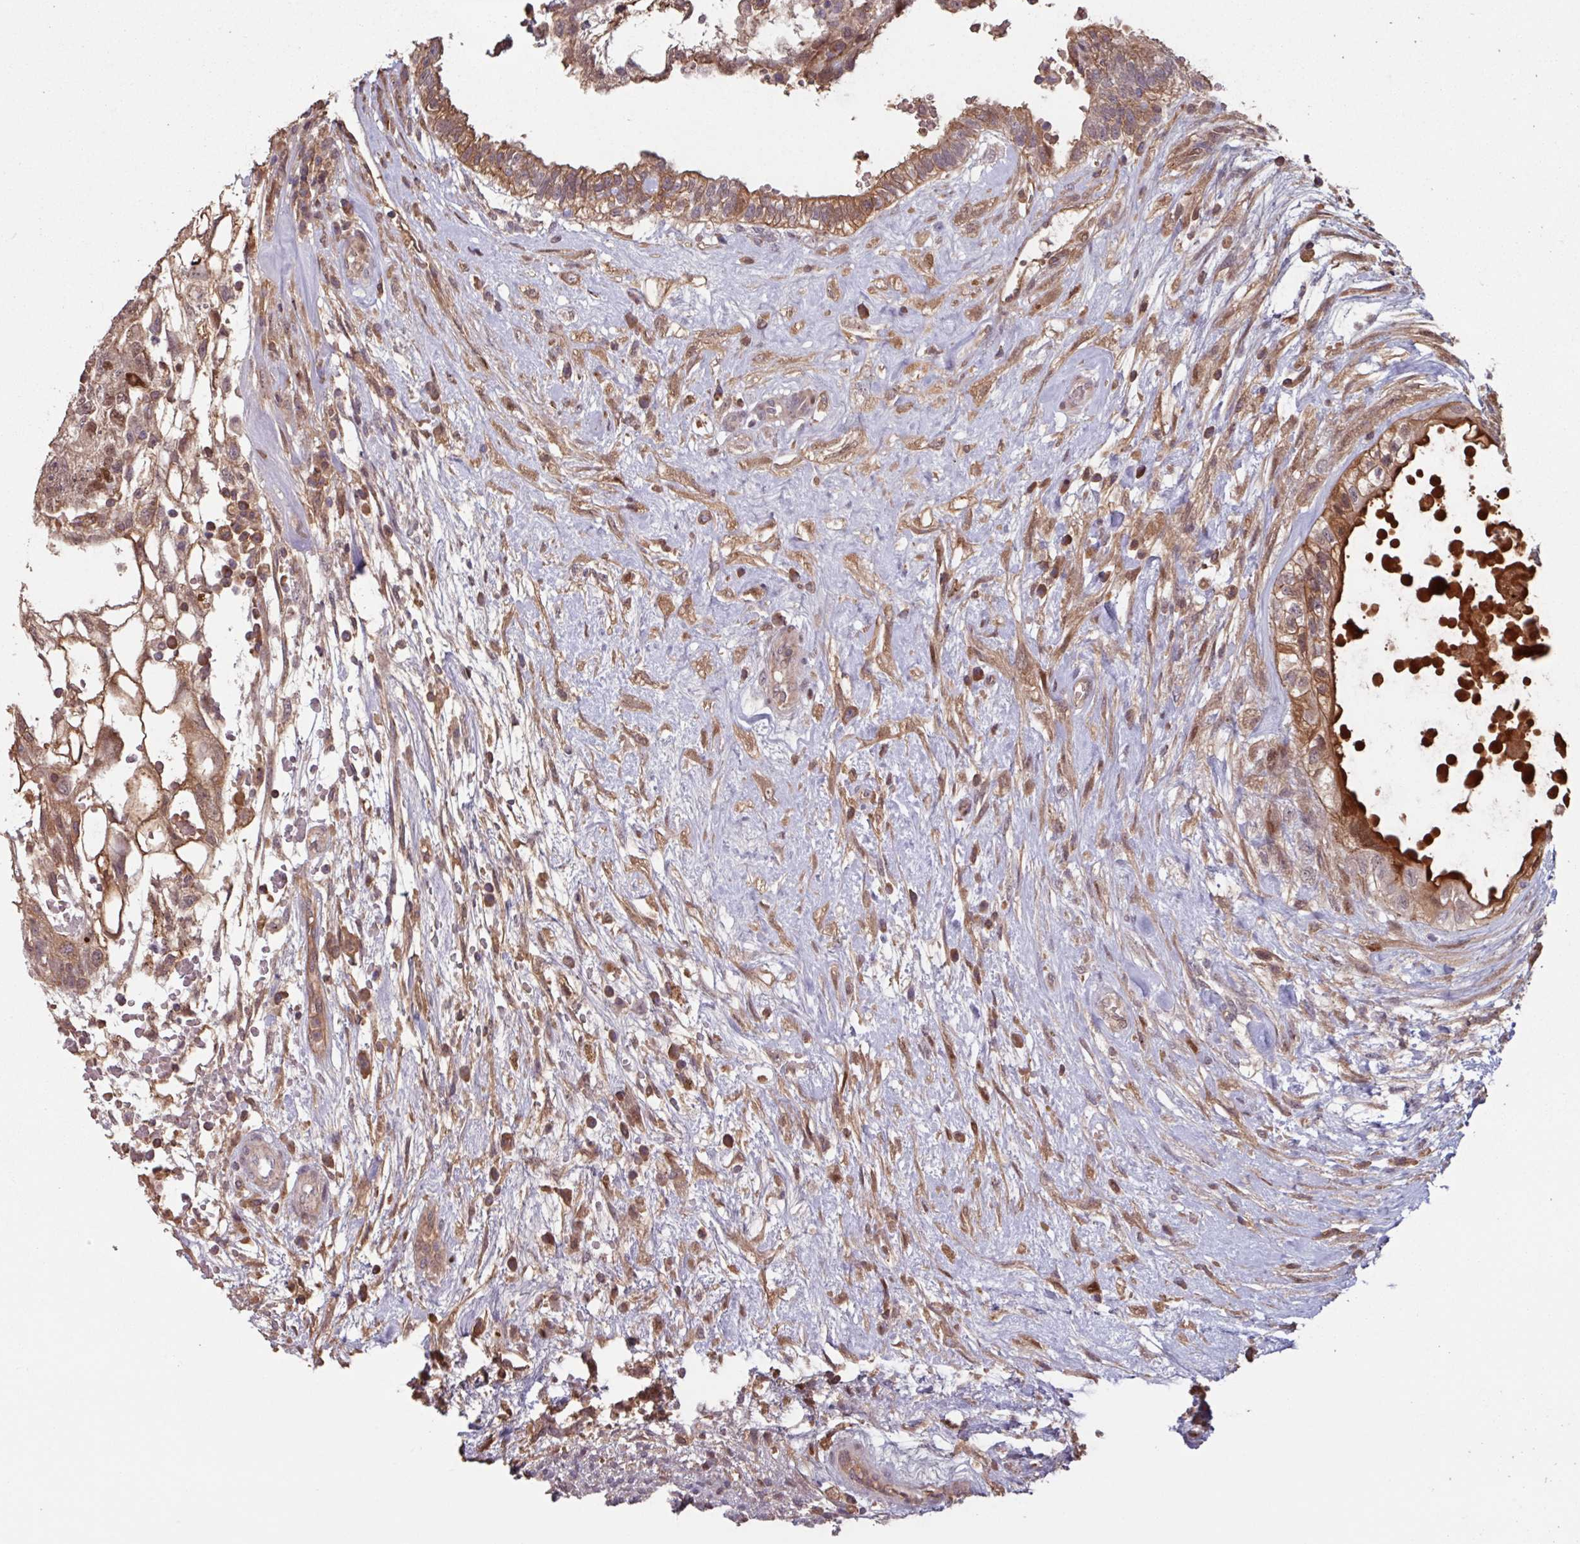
{"staining": {"intensity": "strong", "quantity": "25%-75%", "location": "cytoplasmic/membranous,nuclear"}, "tissue": "testis cancer", "cell_type": "Tumor cells", "image_type": "cancer", "snomed": [{"axis": "morphology", "description": "Normal tissue, NOS"}, {"axis": "morphology", "description": "Carcinoma, Embryonal, NOS"}, {"axis": "topography", "description": "Testis"}], "caption": "Immunohistochemistry (DAB) staining of human testis embryonal carcinoma reveals strong cytoplasmic/membranous and nuclear protein expression in approximately 25%-75% of tumor cells.", "gene": "TMEM88", "patient": {"sex": "male", "age": 32}}